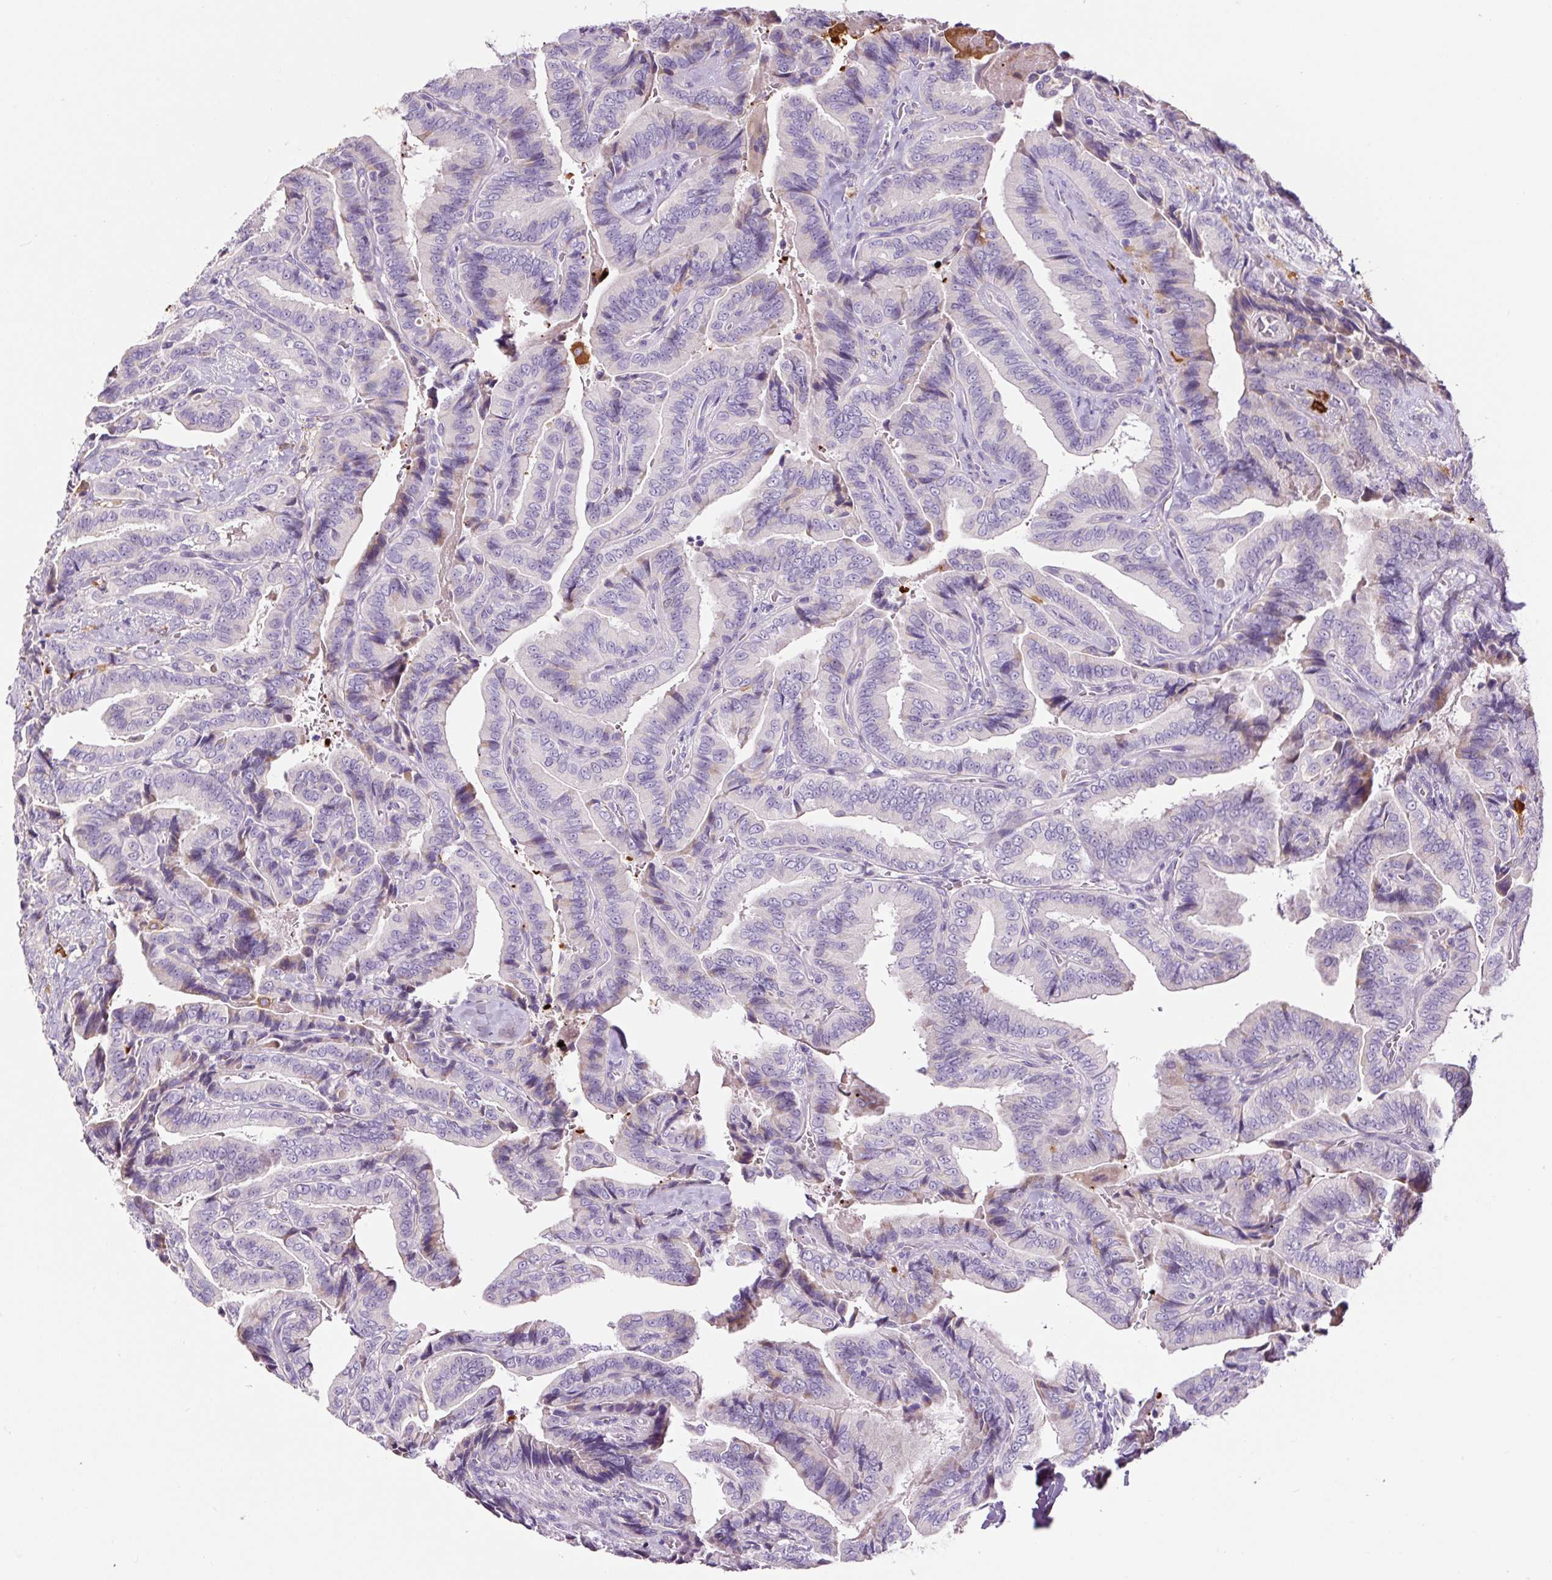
{"staining": {"intensity": "negative", "quantity": "none", "location": "none"}, "tissue": "thyroid cancer", "cell_type": "Tumor cells", "image_type": "cancer", "snomed": [{"axis": "morphology", "description": "Papillary adenocarcinoma, NOS"}, {"axis": "topography", "description": "Thyroid gland"}], "caption": "DAB immunohistochemical staining of human papillary adenocarcinoma (thyroid) demonstrates no significant expression in tumor cells. (DAB (3,3'-diaminobenzidine) immunohistochemistry visualized using brightfield microscopy, high magnification).", "gene": "FUT10", "patient": {"sex": "male", "age": 61}}